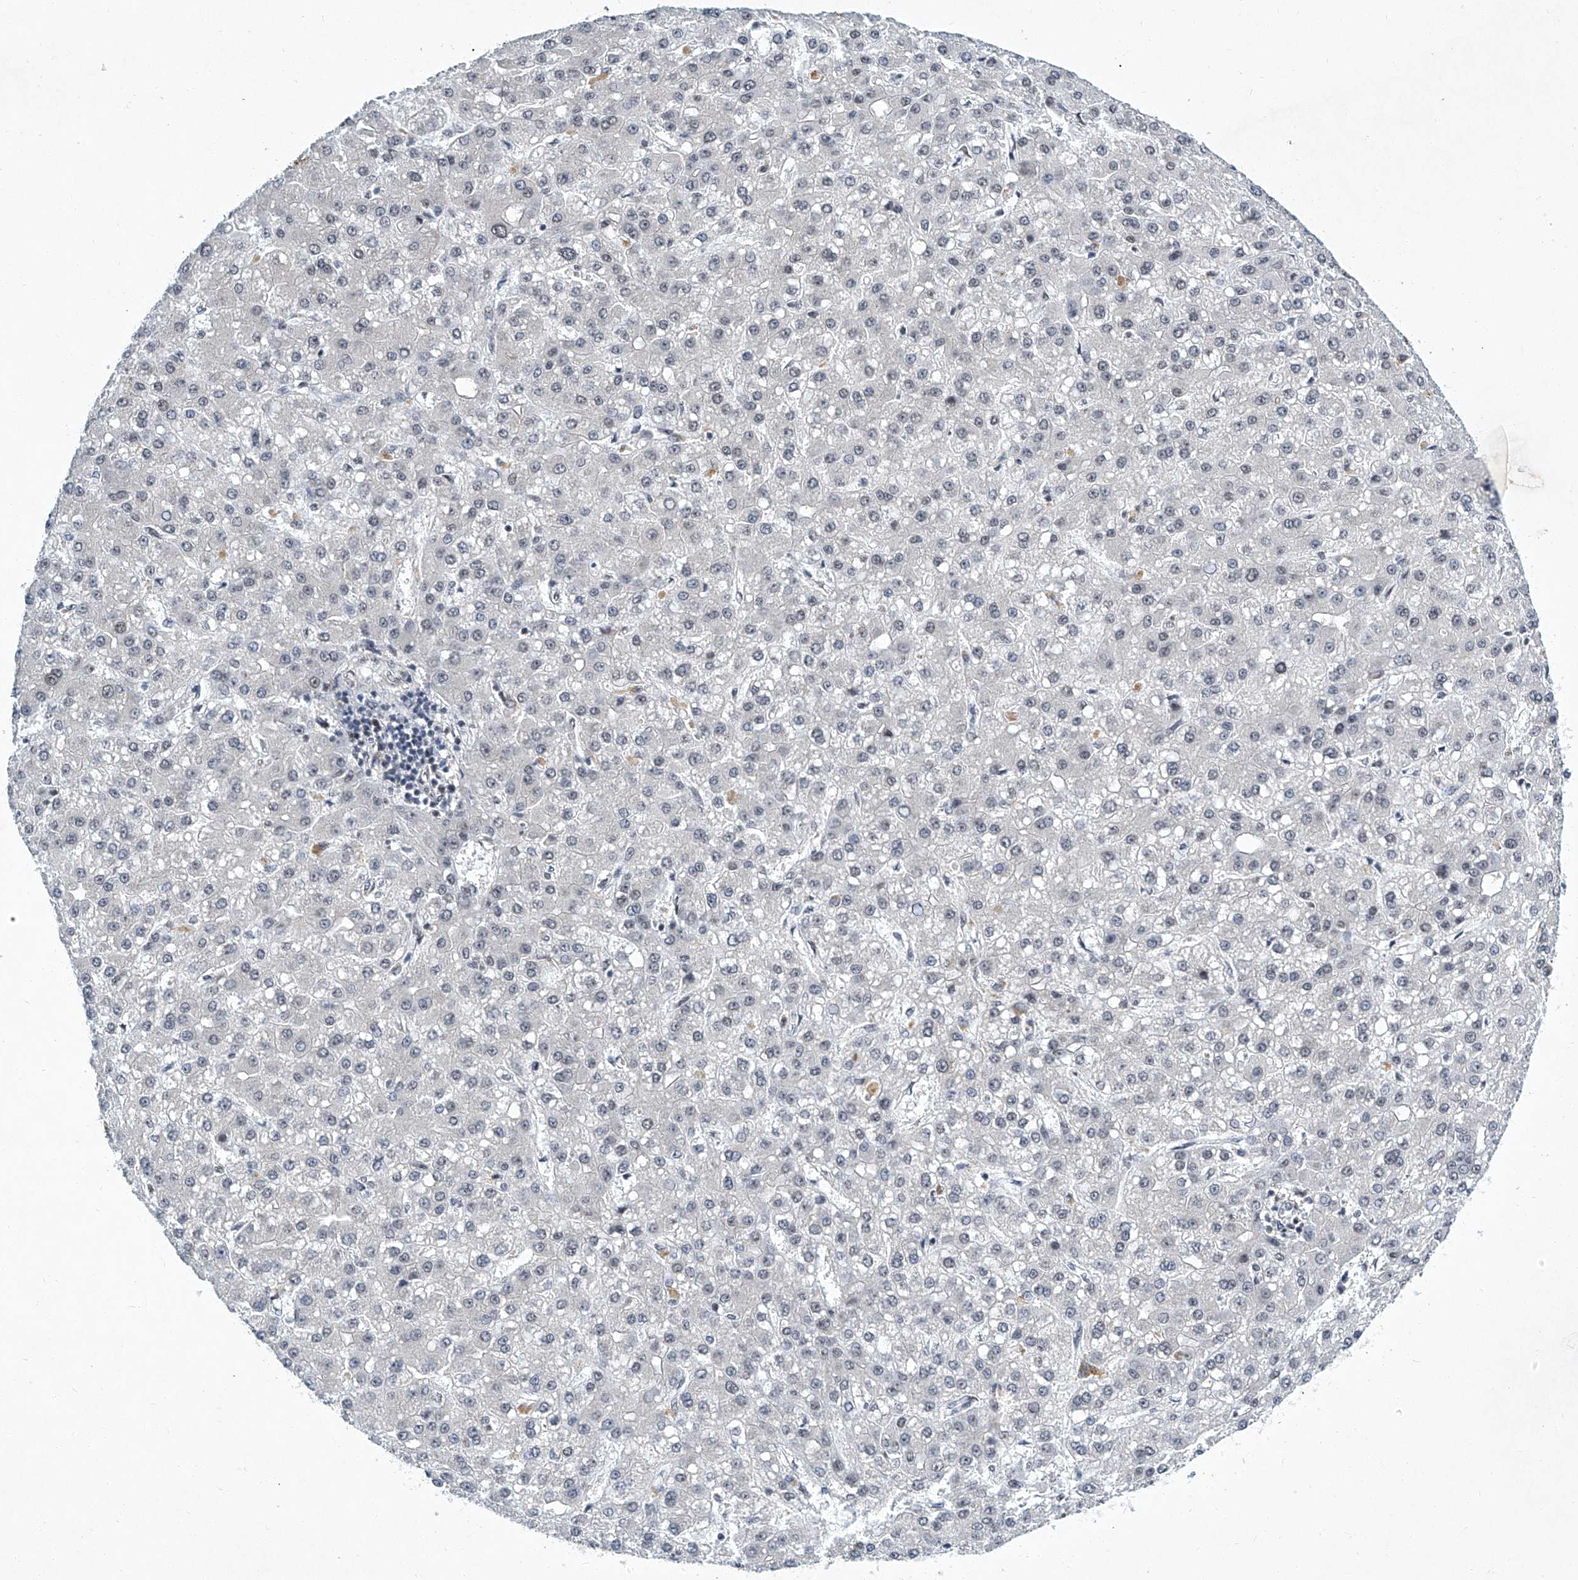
{"staining": {"intensity": "negative", "quantity": "none", "location": "none"}, "tissue": "liver cancer", "cell_type": "Tumor cells", "image_type": "cancer", "snomed": [{"axis": "morphology", "description": "Carcinoma, Hepatocellular, NOS"}, {"axis": "topography", "description": "Liver"}], "caption": "Immunohistochemistry (IHC) histopathology image of human liver cancer stained for a protein (brown), which exhibits no staining in tumor cells. (DAB IHC with hematoxylin counter stain).", "gene": "TFDP1", "patient": {"sex": "male", "age": 67}}